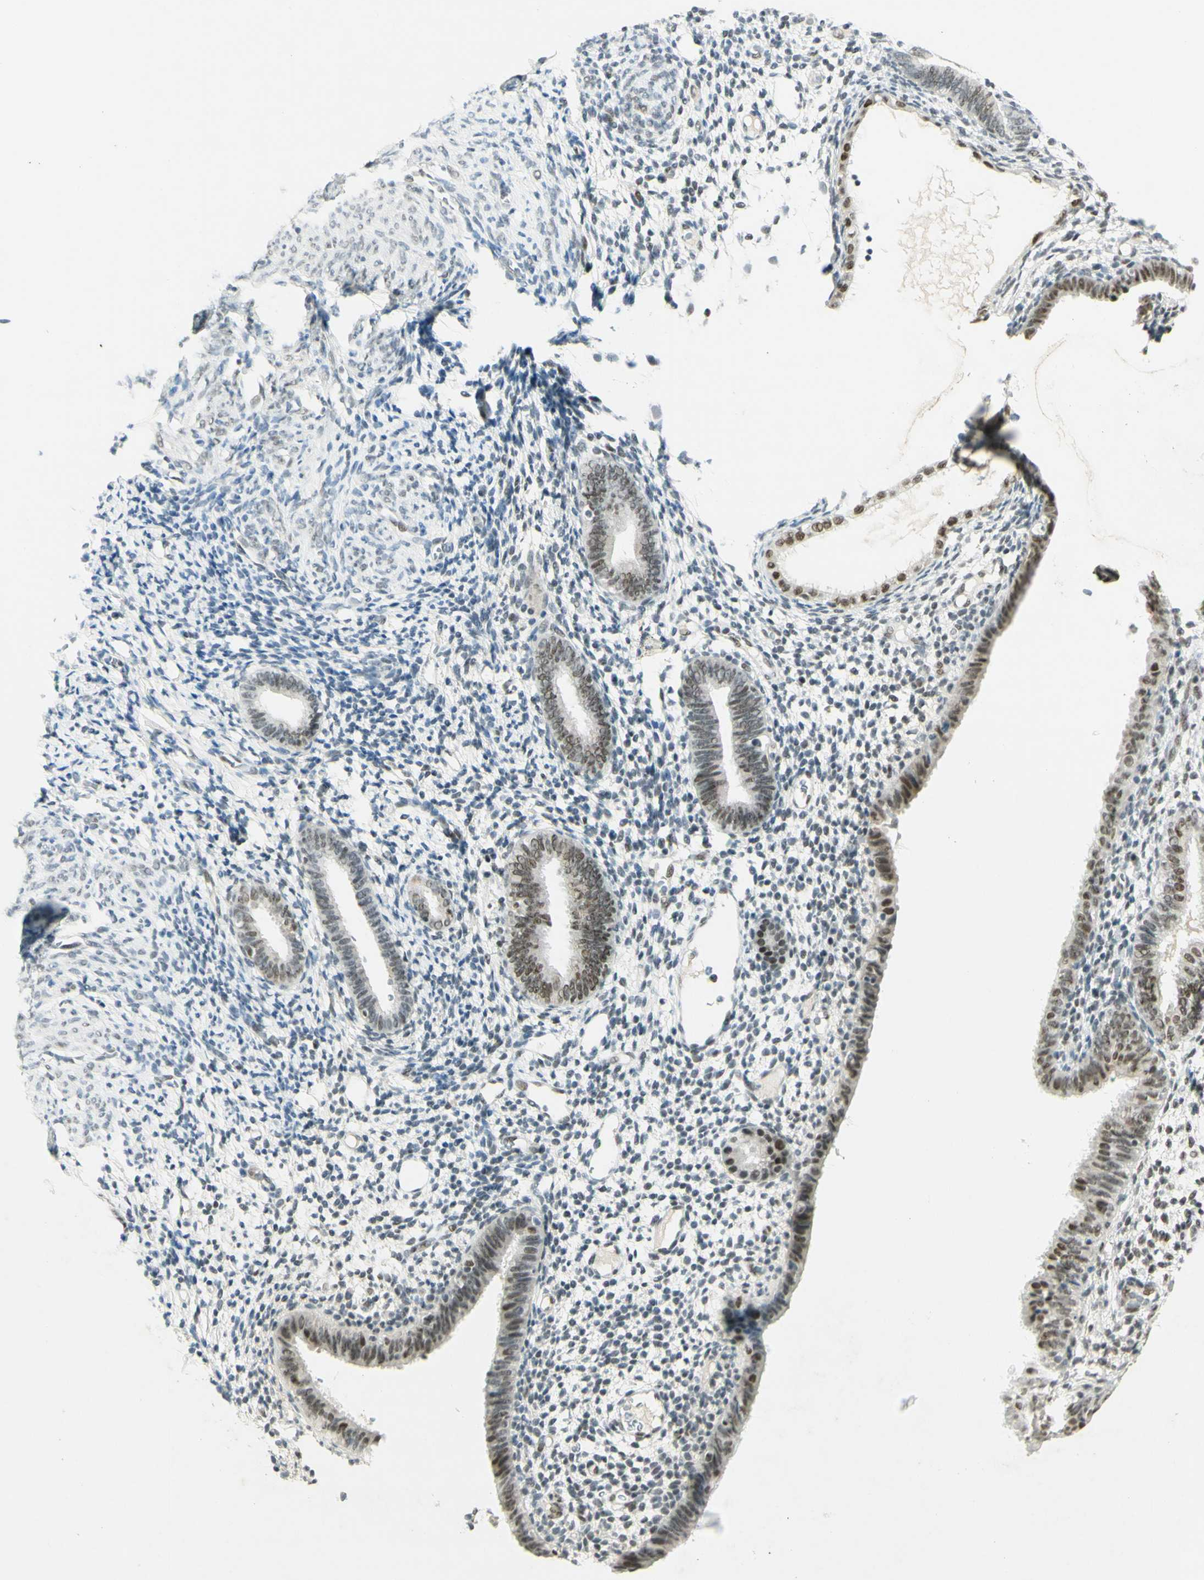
{"staining": {"intensity": "weak", "quantity": "25%-75%", "location": "nuclear"}, "tissue": "endometrium", "cell_type": "Cells in endometrial stroma", "image_type": "normal", "snomed": [{"axis": "morphology", "description": "Normal tissue, NOS"}, {"axis": "topography", "description": "Endometrium"}], "caption": "DAB immunohistochemical staining of unremarkable human endometrium displays weak nuclear protein positivity in about 25%-75% of cells in endometrial stroma. (DAB (3,3'-diaminobenzidine) = brown stain, brightfield microscopy at high magnification).", "gene": "PMS2", "patient": {"sex": "female", "age": 61}}